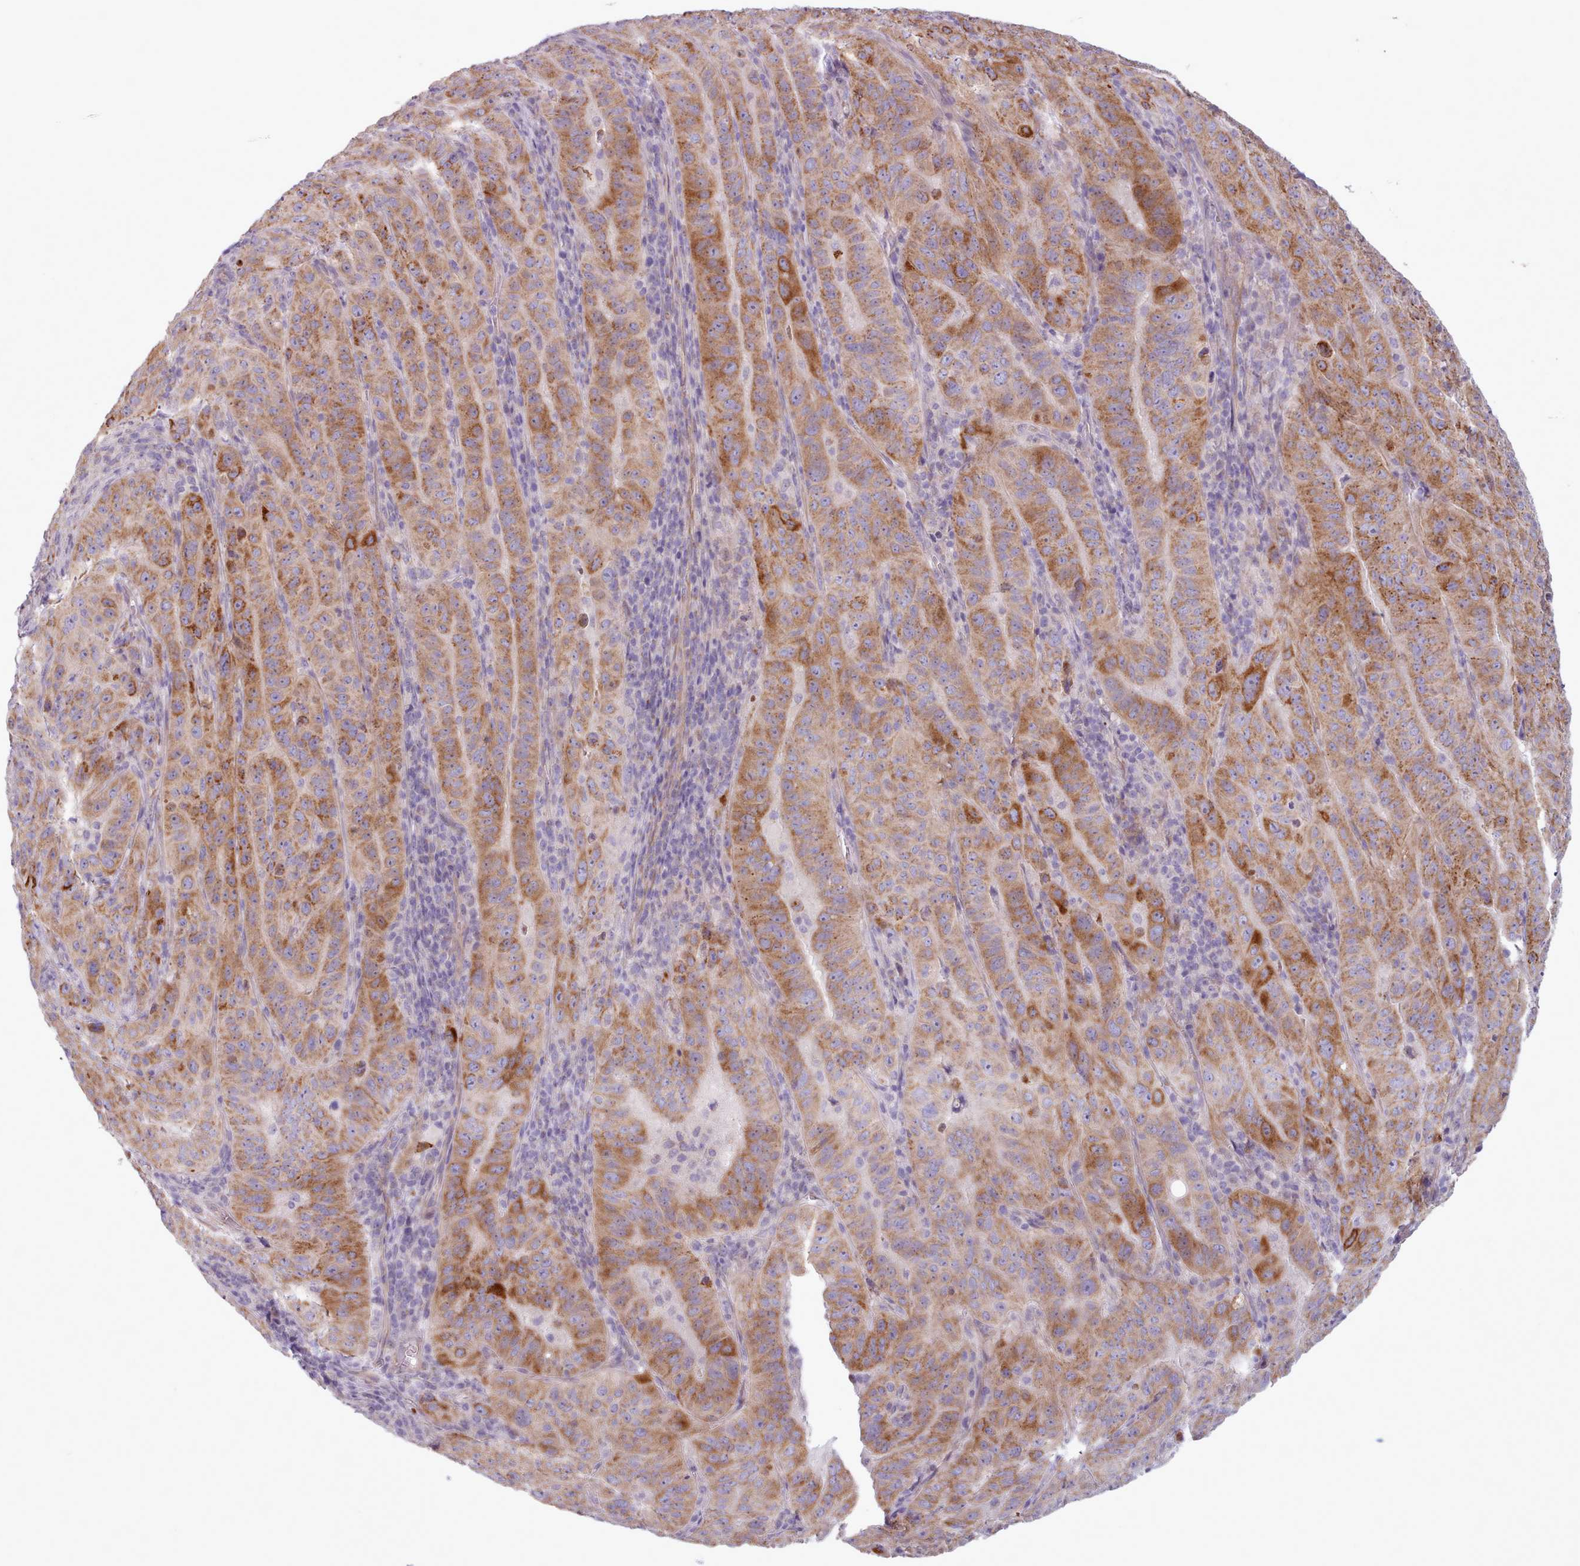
{"staining": {"intensity": "strong", "quantity": ">75%", "location": "cytoplasmic/membranous"}, "tissue": "pancreatic cancer", "cell_type": "Tumor cells", "image_type": "cancer", "snomed": [{"axis": "morphology", "description": "Adenocarcinoma, NOS"}, {"axis": "topography", "description": "Pancreas"}], "caption": "Immunohistochemistry (IHC) image of pancreatic cancer stained for a protein (brown), which displays high levels of strong cytoplasmic/membranous expression in about >75% of tumor cells.", "gene": "AVL9", "patient": {"sex": "male", "age": 63}}